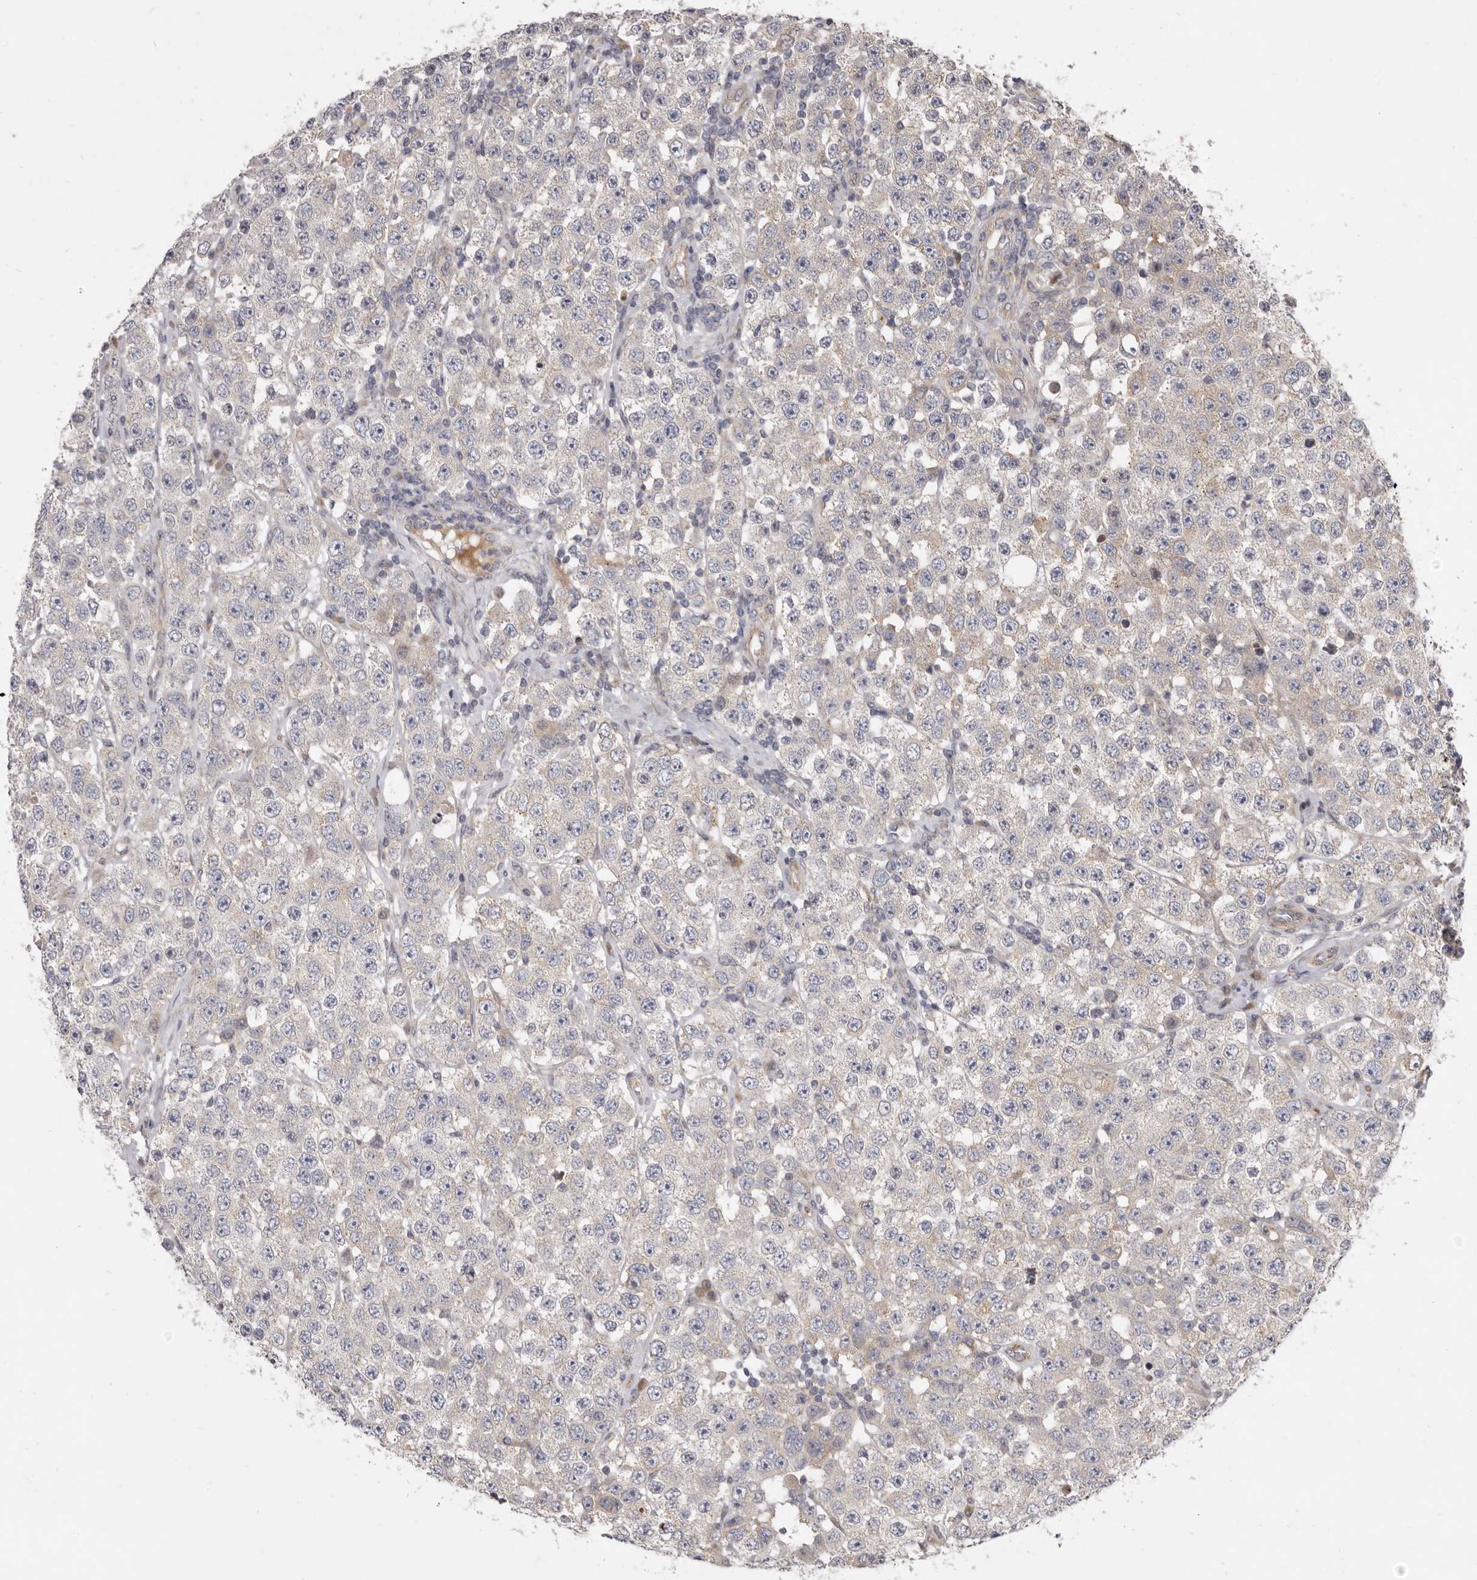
{"staining": {"intensity": "negative", "quantity": "none", "location": "none"}, "tissue": "testis cancer", "cell_type": "Tumor cells", "image_type": "cancer", "snomed": [{"axis": "morphology", "description": "Seminoma, NOS"}, {"axis": "topography", "description": "Testis"}], "caption": "This is an immunohistochemistry (IHC) photomicrograph of testis cancer. There is no staining in tumor cells.", "gene": "TBC1D8B", "patient": {"sex": "male", "age": 28}}